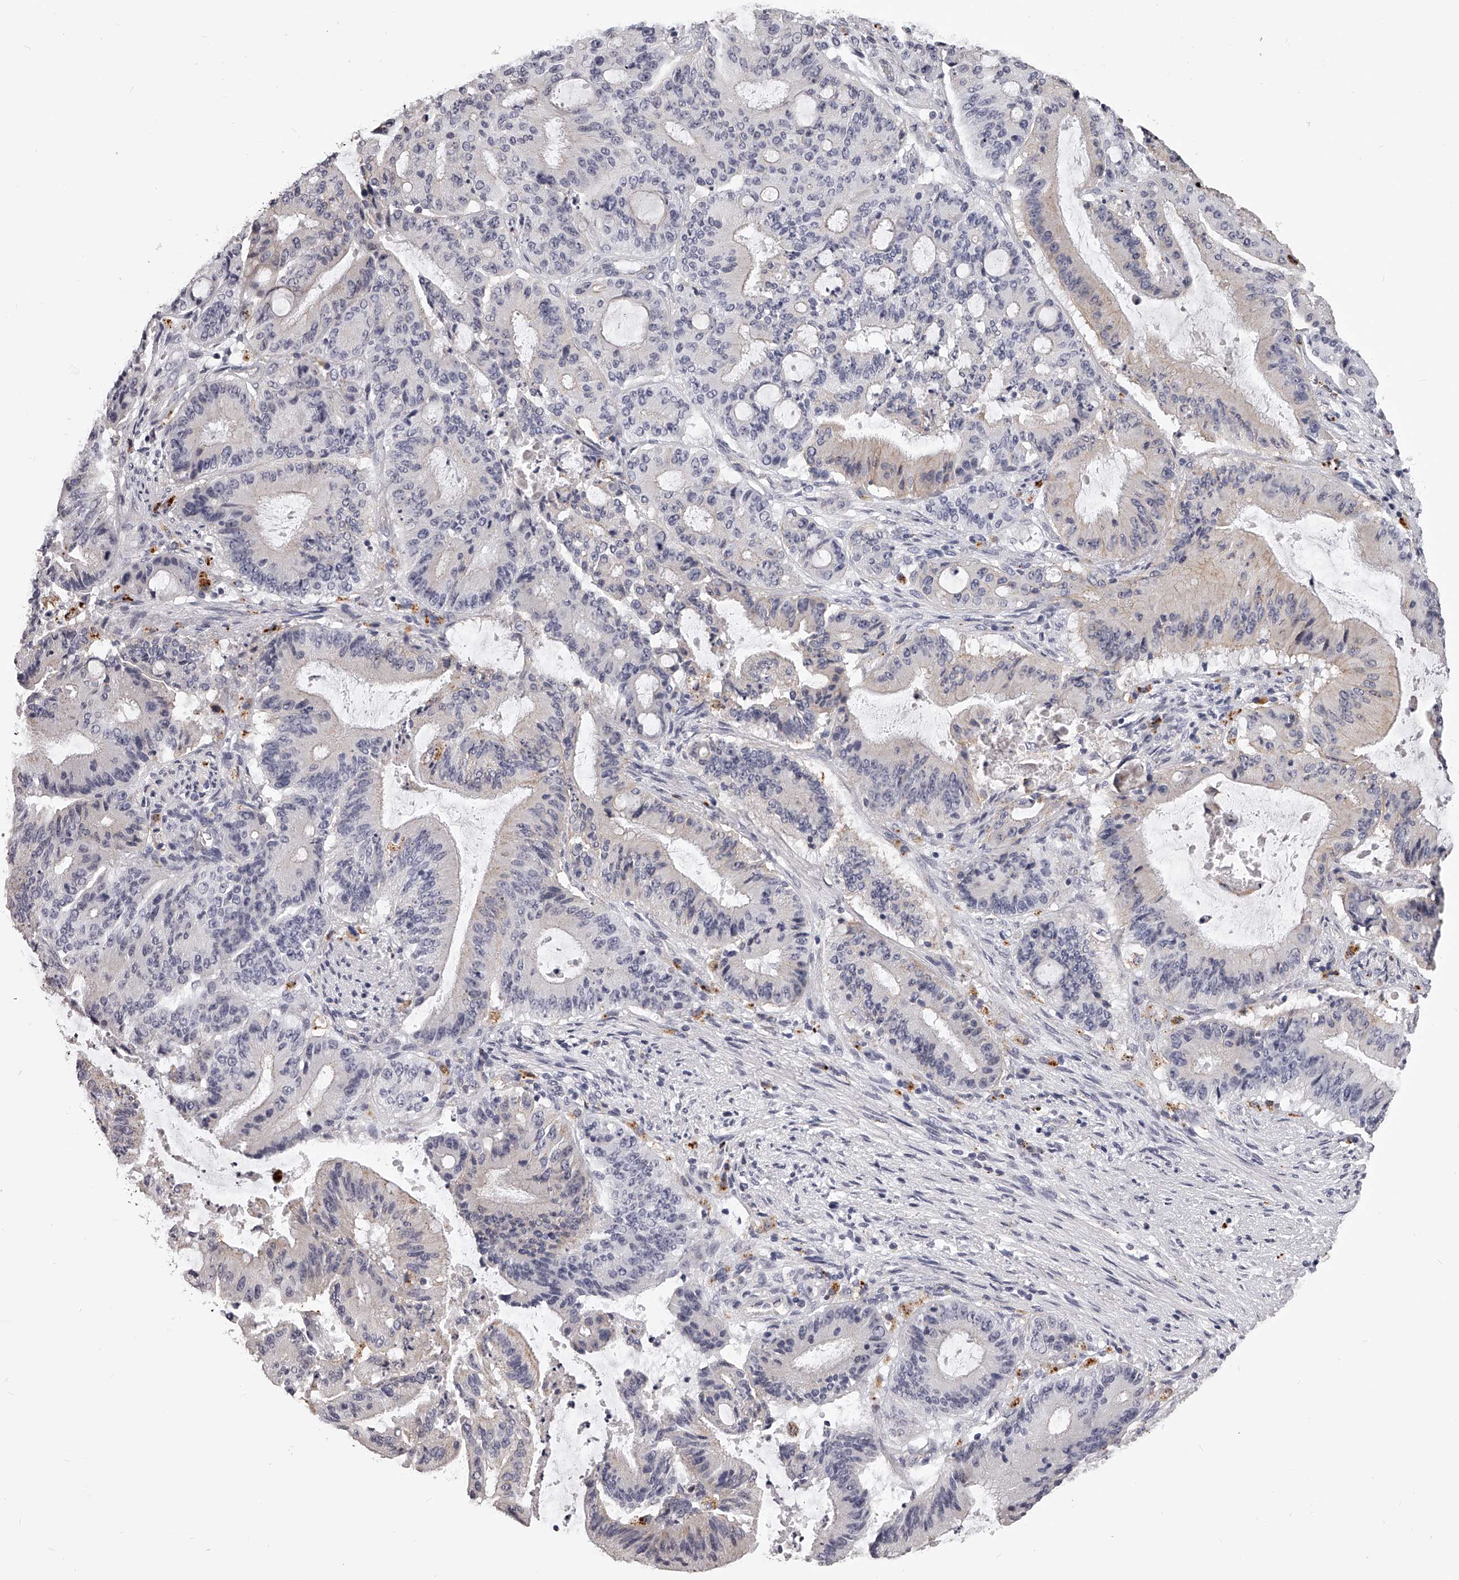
{"staining": {"intensity": "negative", "quantity": "none", "location": "none"}, "tissue": "liver cancer", "cell_type": "Tumor cells", "image_type": "cancer", "snomed": [{"axis": "morphology", "description": "Normal tissue, NOS"}, {"axis": "morphology", "description": "Cholangiocarcinoma"}, {"axis": "topography", "description": "Liver"}, {"axis": "topography", "description": "Peripheral nerve tissue"}], "caption": "Immunohistochemistry (IHC) of human liver cancer displays no expression in tumor cells.", "gene": "DMRT1", "patient": {"sex": "female", "age": 73}}